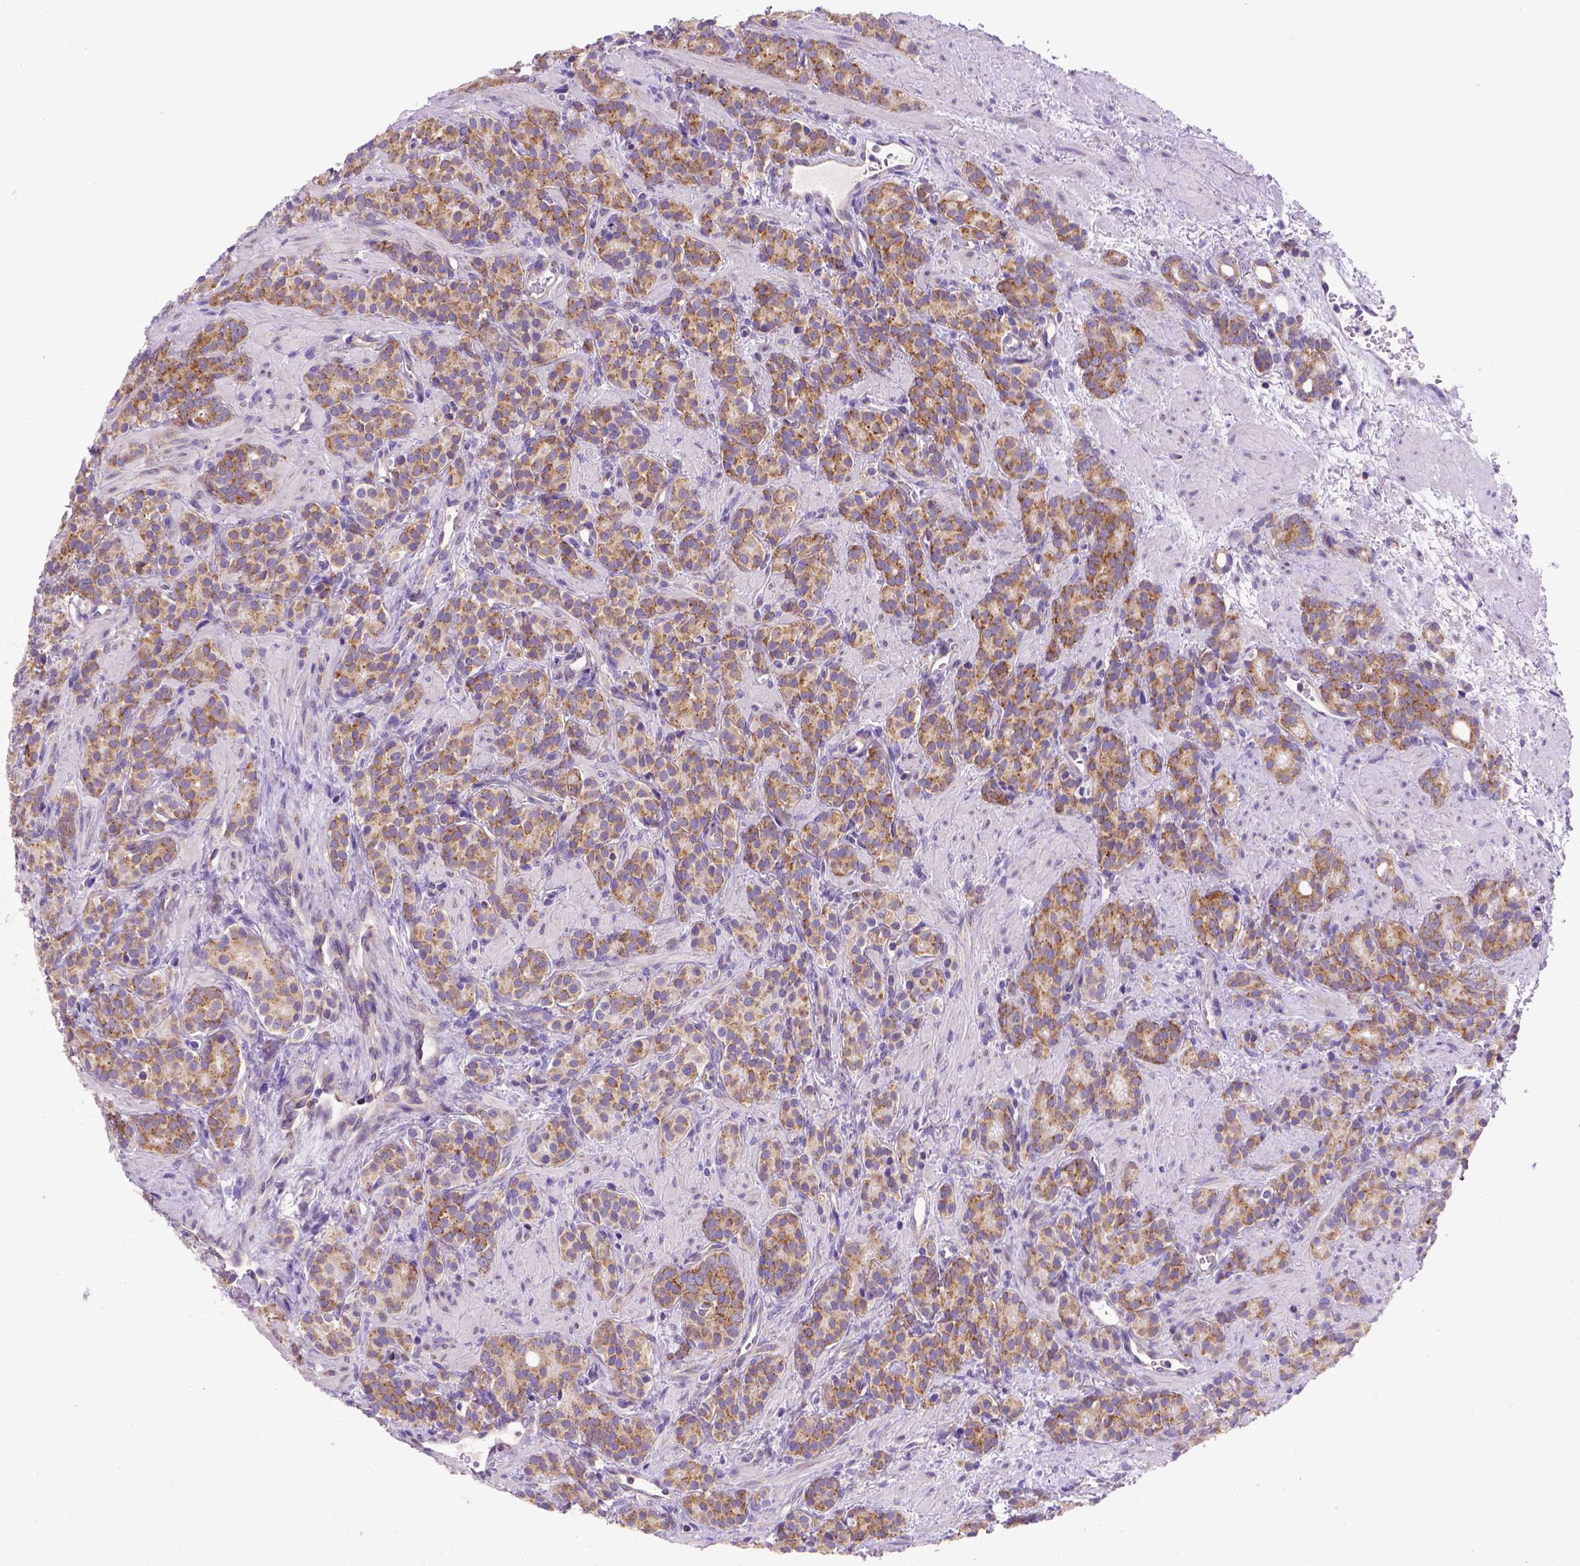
{"staining": {"intensity": "moderate", "quantity": ">75%", "location": "cytoplasmic/membranous"}, "tissue": "prostate cancer", "cell_type": "Tumor cells", "image_type": "cancer", "snomed": [{"axis": "morphology", "description": "Adenocarcinoma, High grade"}, {"axis": "topography", "description": "Prostate"}], "caption": "Adenocarcinoma (high-grade) (prostate) stained with a protein marker demonstrates moderate staining in tumor cells.", "gene": "FOXI1", "patient": {"sex": "male", "age": 84}}